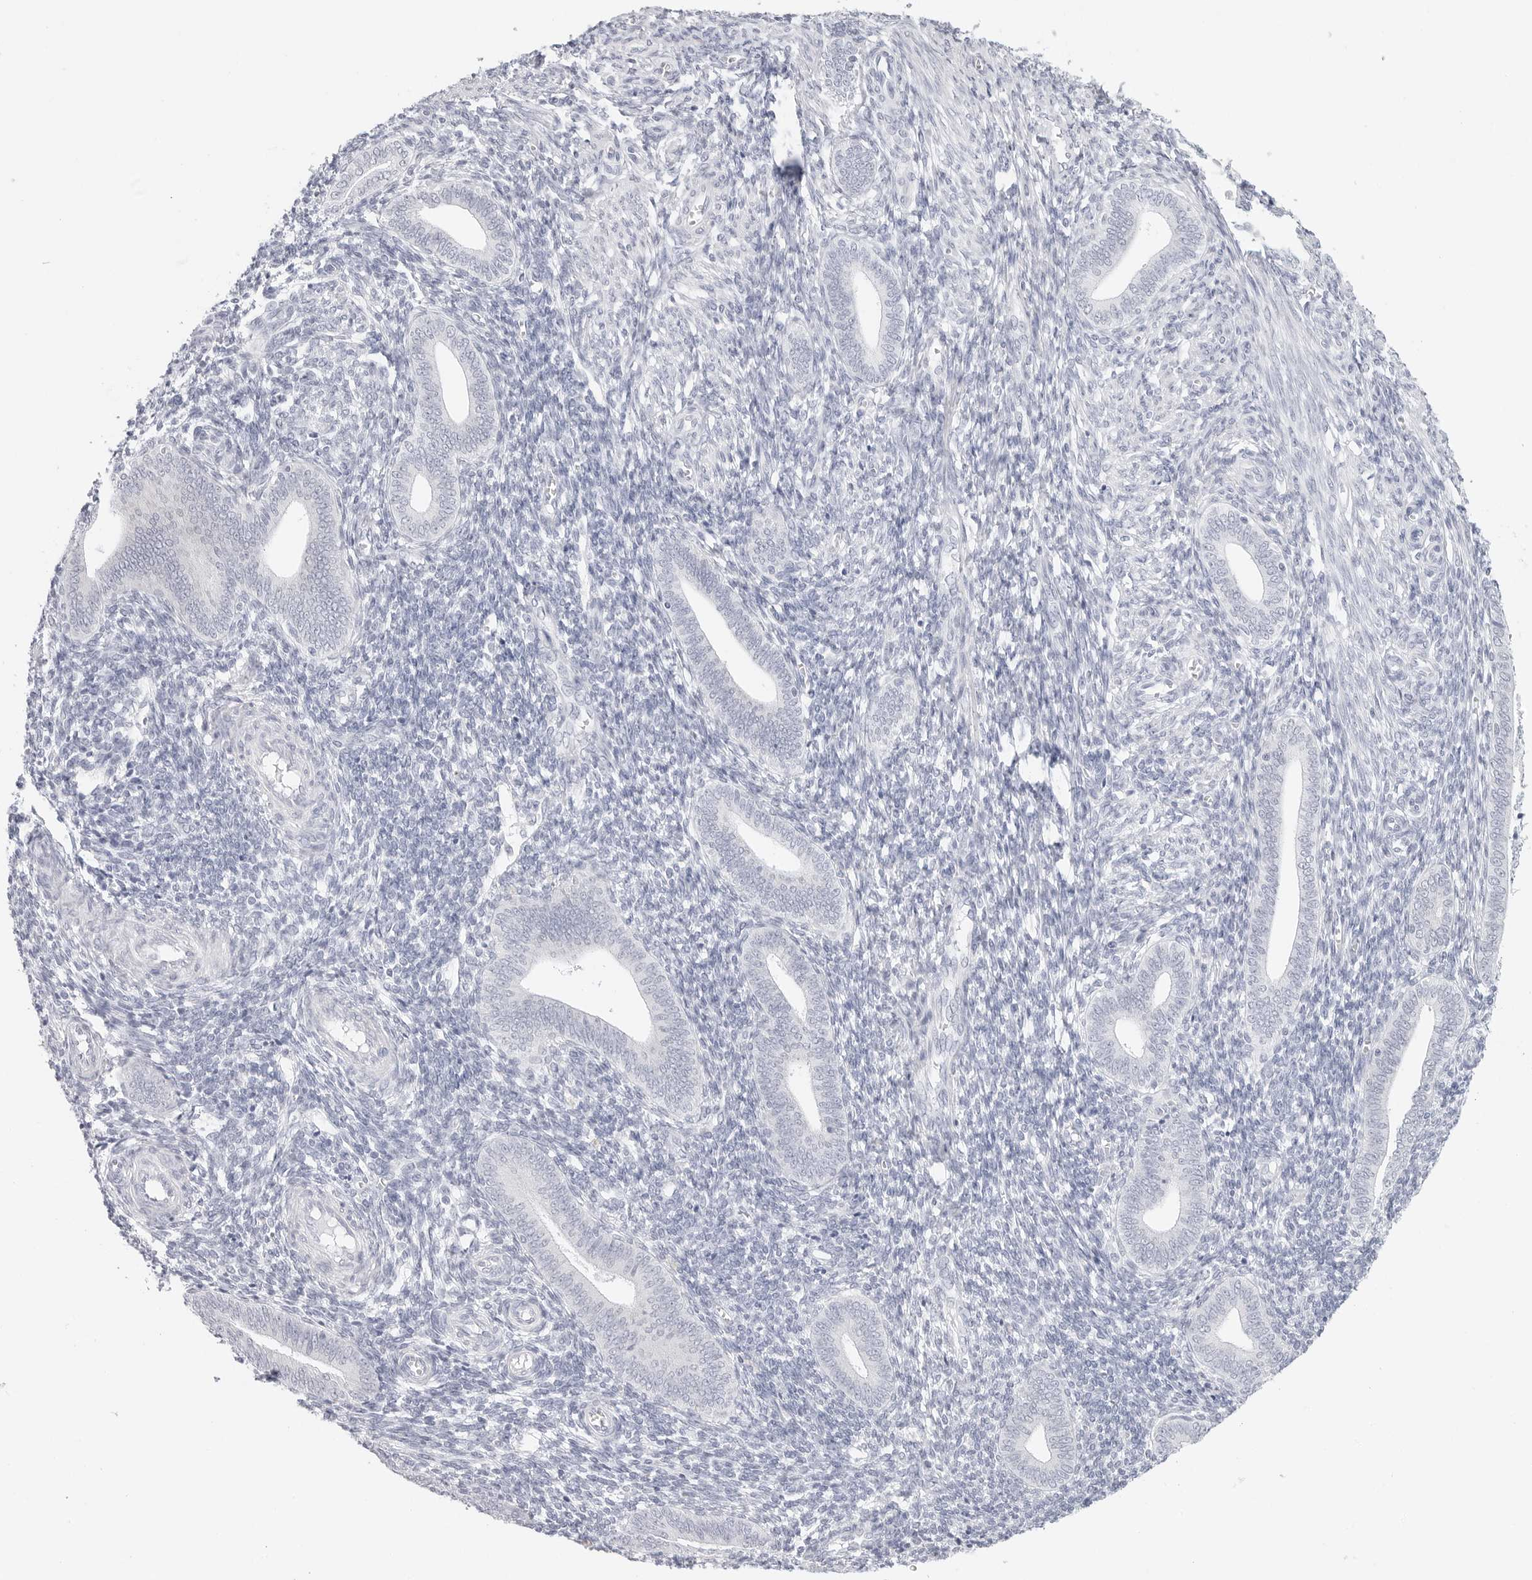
{"staining": {"intensity": "negative", "quantity": "none", "location": "none"}, "tissue": "endometrium", "cell_type": "Cells in endometrial stroma", "image_type": "normal", "snomed": [{"axis": "morphology", "description": "Normal tissue, NOS"}, {"axis": "topography", "description": "Uterus"}, {"axis": "topography", "description": "Endometrium"}], "caption": "This is an immunohistochemistry histopathology image of benign endometrium. There is no staining in cells in endometrial stroma.", "gene": "HMGCS2", "patient": {"sex": "female", "age": 33}}